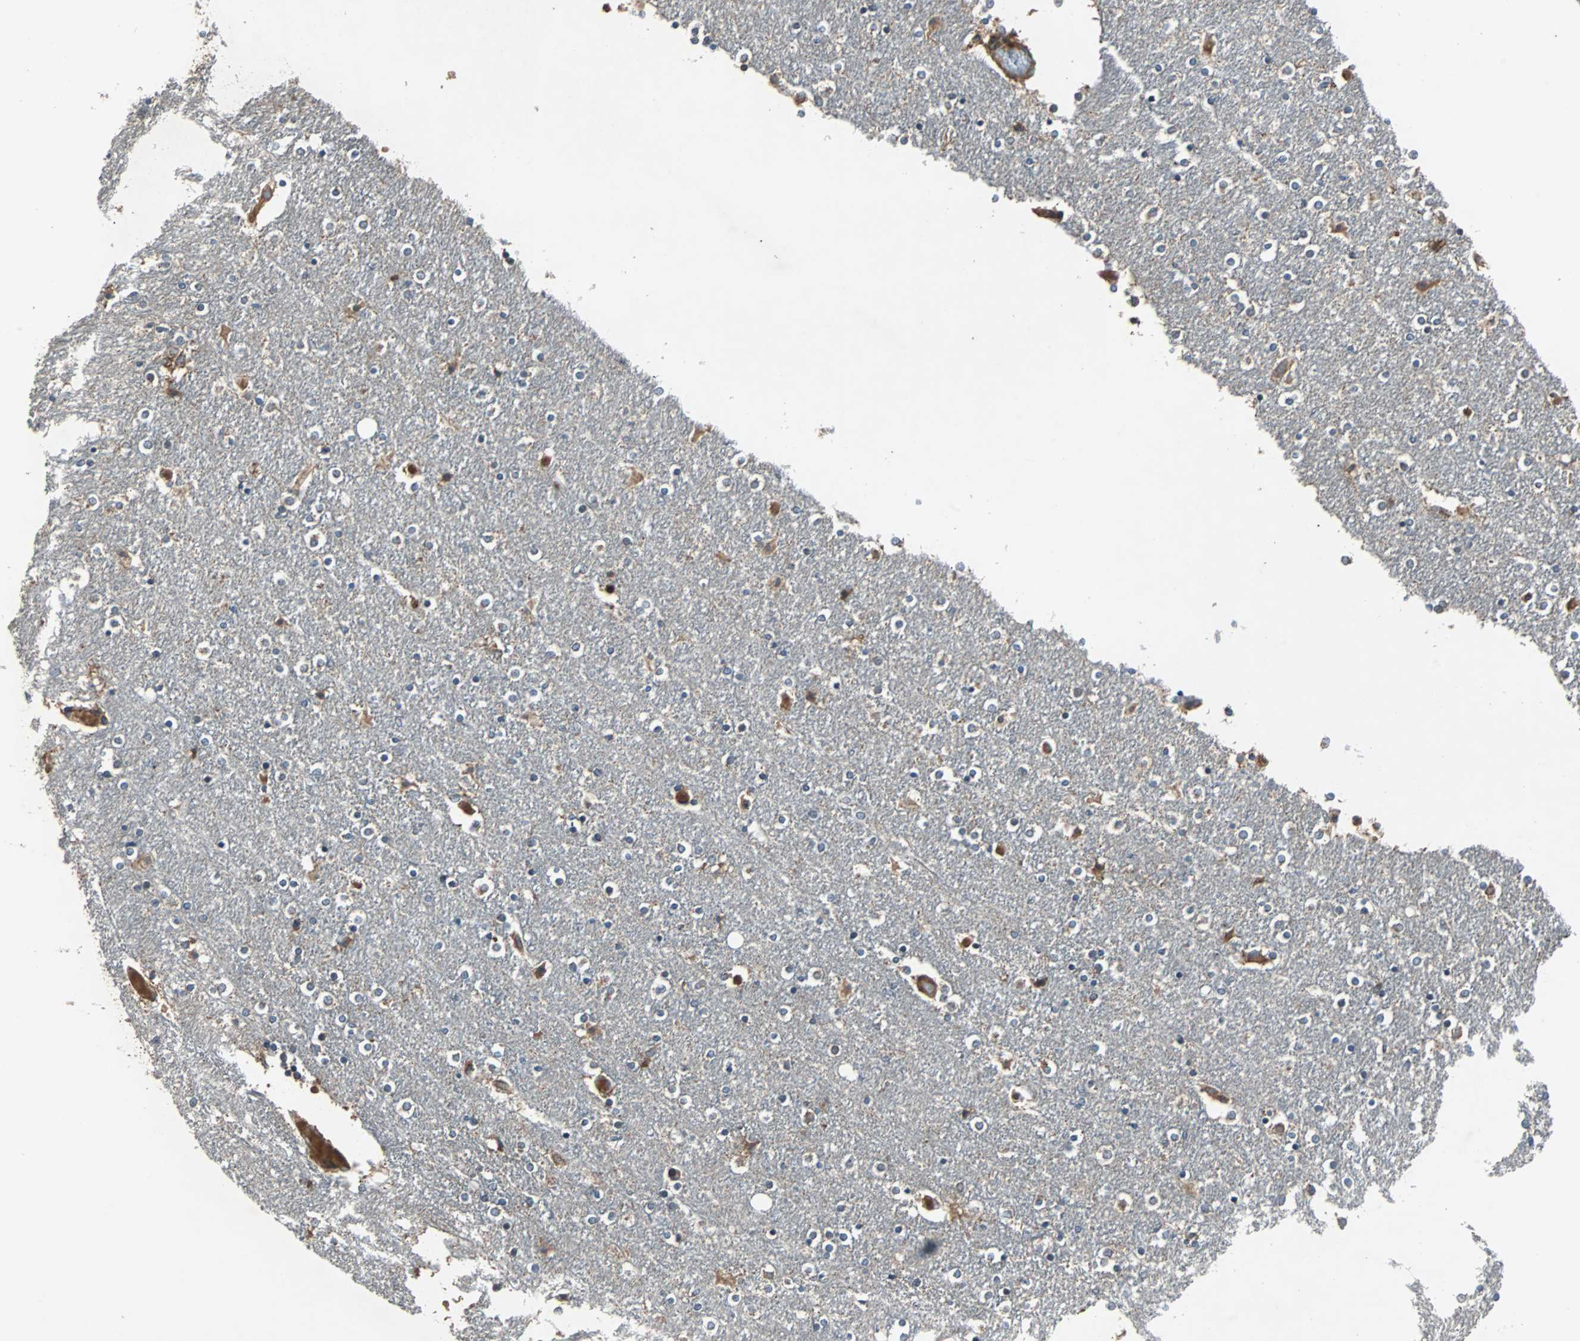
{"staining": {"intensity": "moderate", "quantity": "25%-75%", "location": "cytoplasmic/membranous"}, "tissue": "caudate", "cell_type": "Glial cells", "image_type": "normal", "snomed": [{"axis": "morphology", "description": "Normal tissue, NOS"}, {"axis": "topography", "description": "Lateral ventricle wall"}], "caption": "This photomicrograph displays IHC staining of normal caudate, with medium moderate cytoplasmic/membranous staining in about 25%-75% of glial cells.", "gene": "ACTR3", "patient": {"sex": "female", "age": 54}}